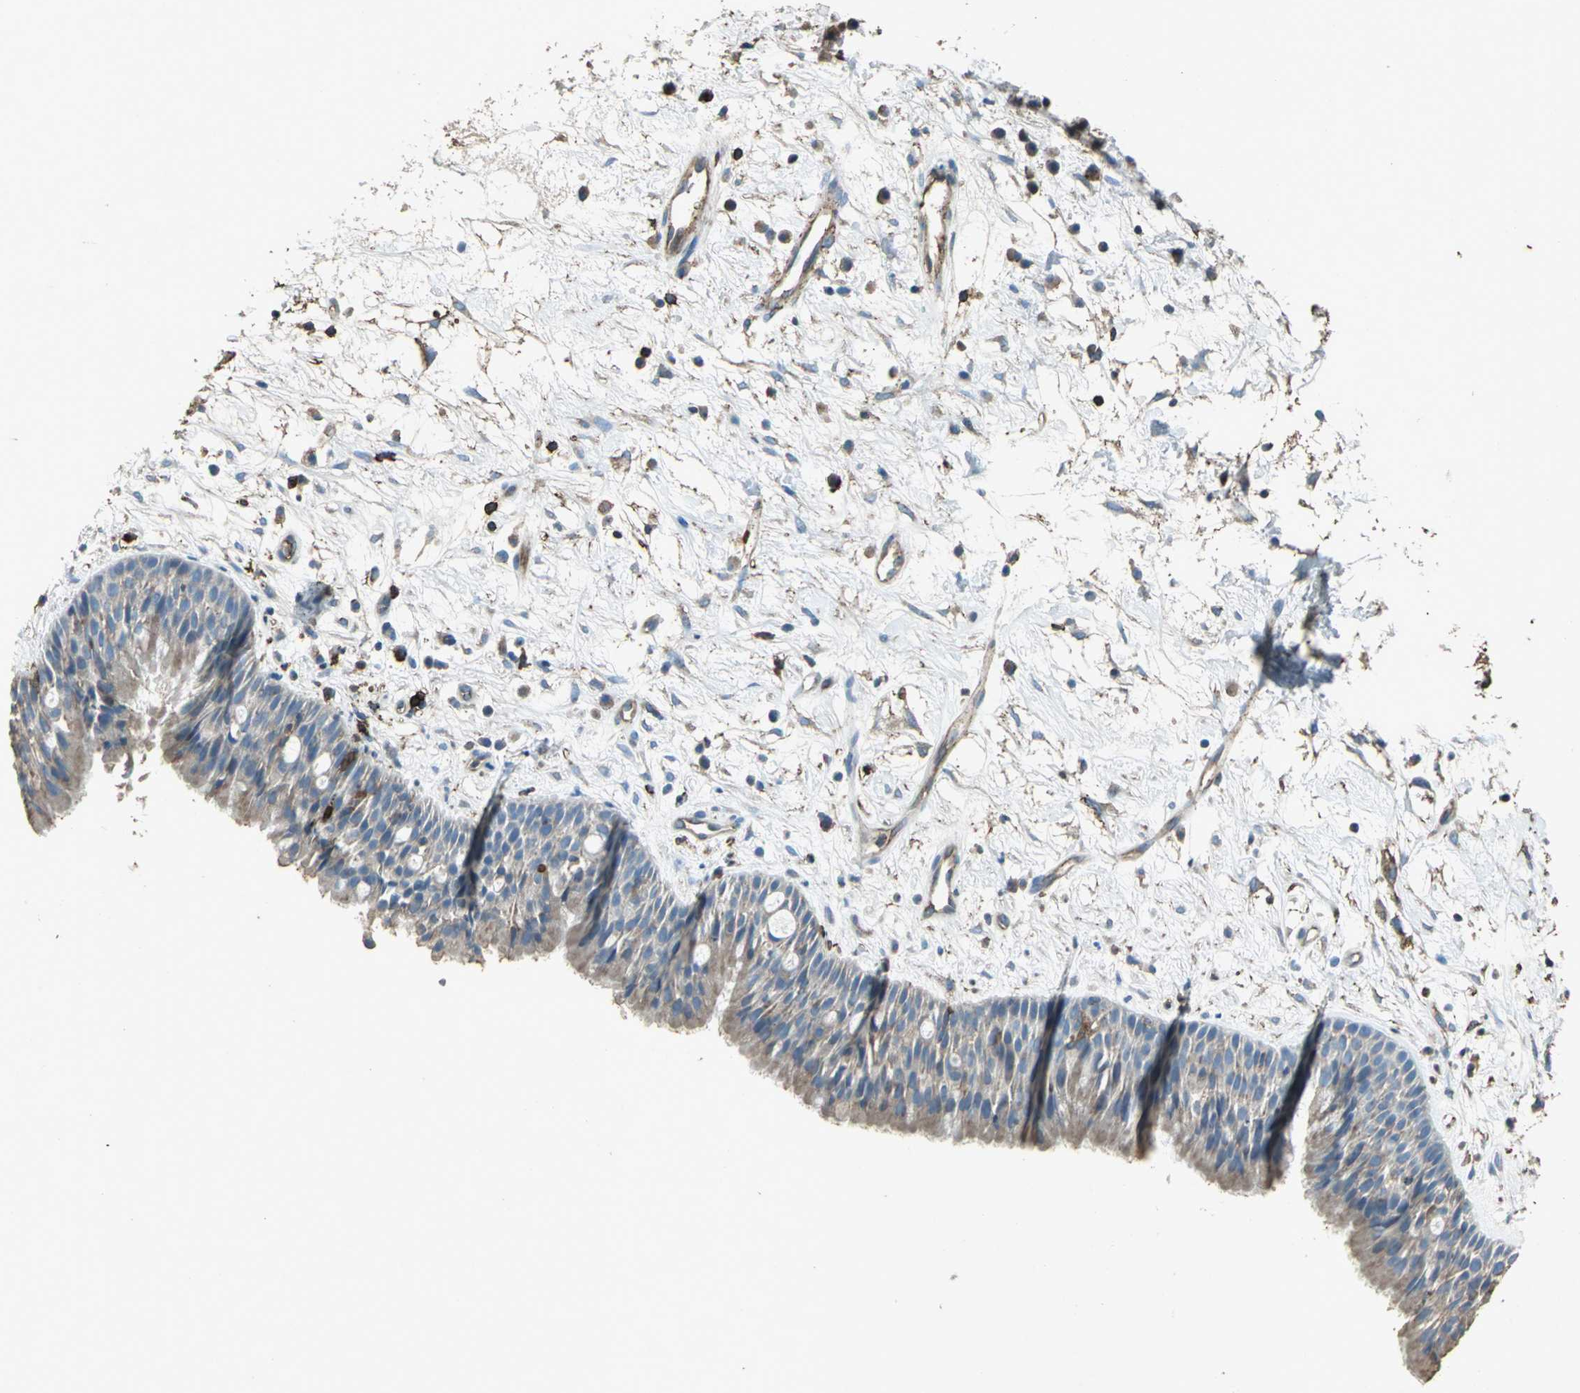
{"staining": {"intensity": "moderate", "quantity": ">75%", "location": "cytoplasmic/membranous"}, "tissue": "nasopharynx", "cell_type": "Respiratory epithelial cells", "image_type": "normal", "snomed": [{"axis": "morphology", "description": "Normal tissue, NOS"}, {"axis": "topography", "description": "Nasopharynx"}], "caption": "A medium amount of moderate cytoplasmic/membranous staining is appreciated in approximately >75% of respiratory epithelial cells in normal nasopharynx. Using DAB (brown) and hematoxylin (blue) stains, captured at high magnification using brightfield microscopy.", "gene": "CCR6", "patient": {"sex": "male", "age": 13}}